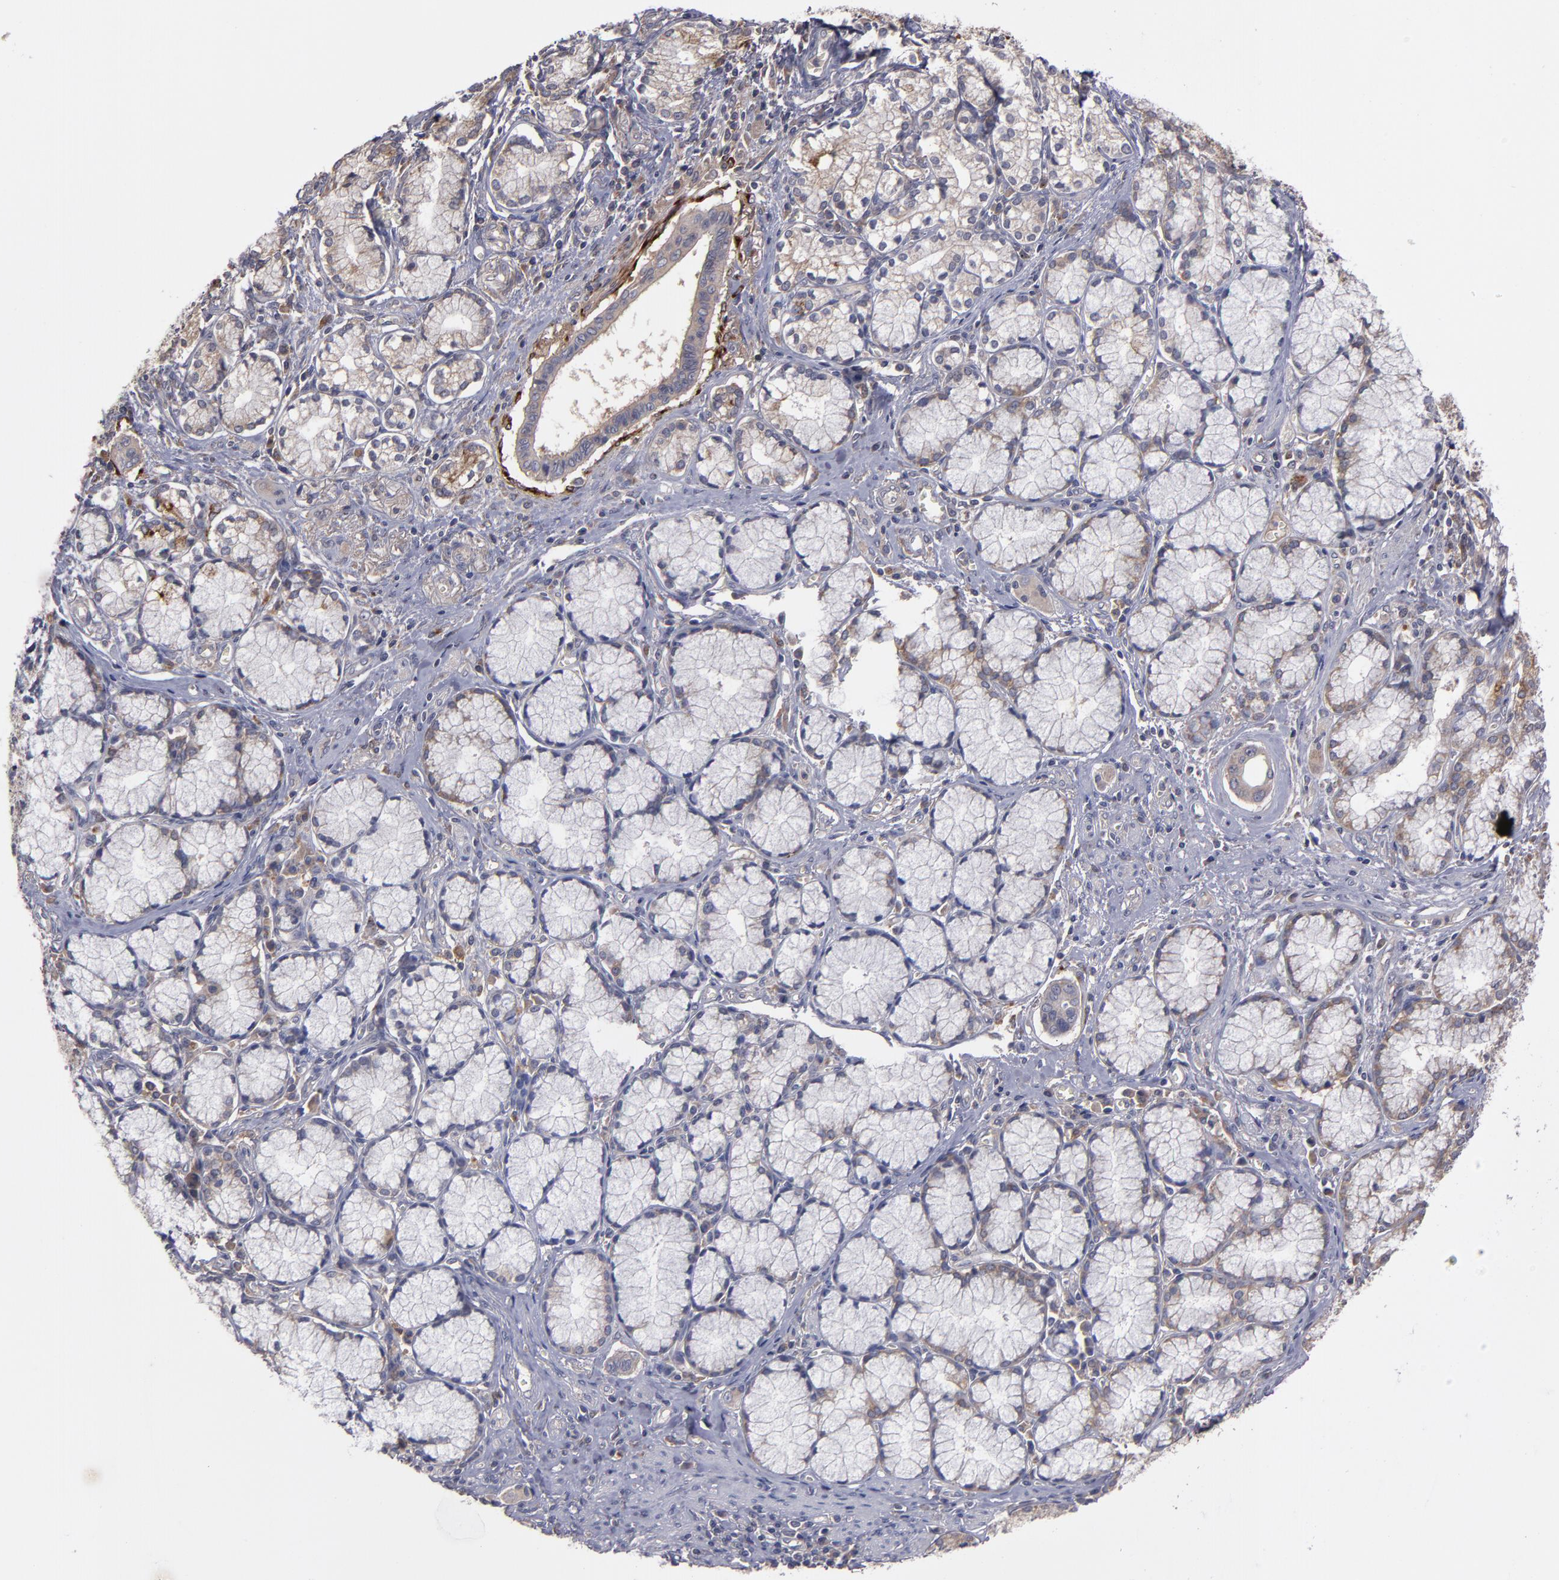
{"staining": {"intensity": "moderate", "quantity": ">75%", "location": "cytoplasmic/membranous"}, "tissue": "pancreatic cancer", "cell_type": "Tumor cells", "image_type": "cancer", "snomed": [{"axis": "morphology", "description": "Adenocarcinoma, NOS"}, {"axis": "topography", "description": "Pancreas"}], "caption": "Moderate cytoplasmic/membranous protein expression is present in about >75% of tumor cells in pancreatic adenocarcinoma.", "gene": "MMP11", "patient": {"sex": "male", "age": 77}}